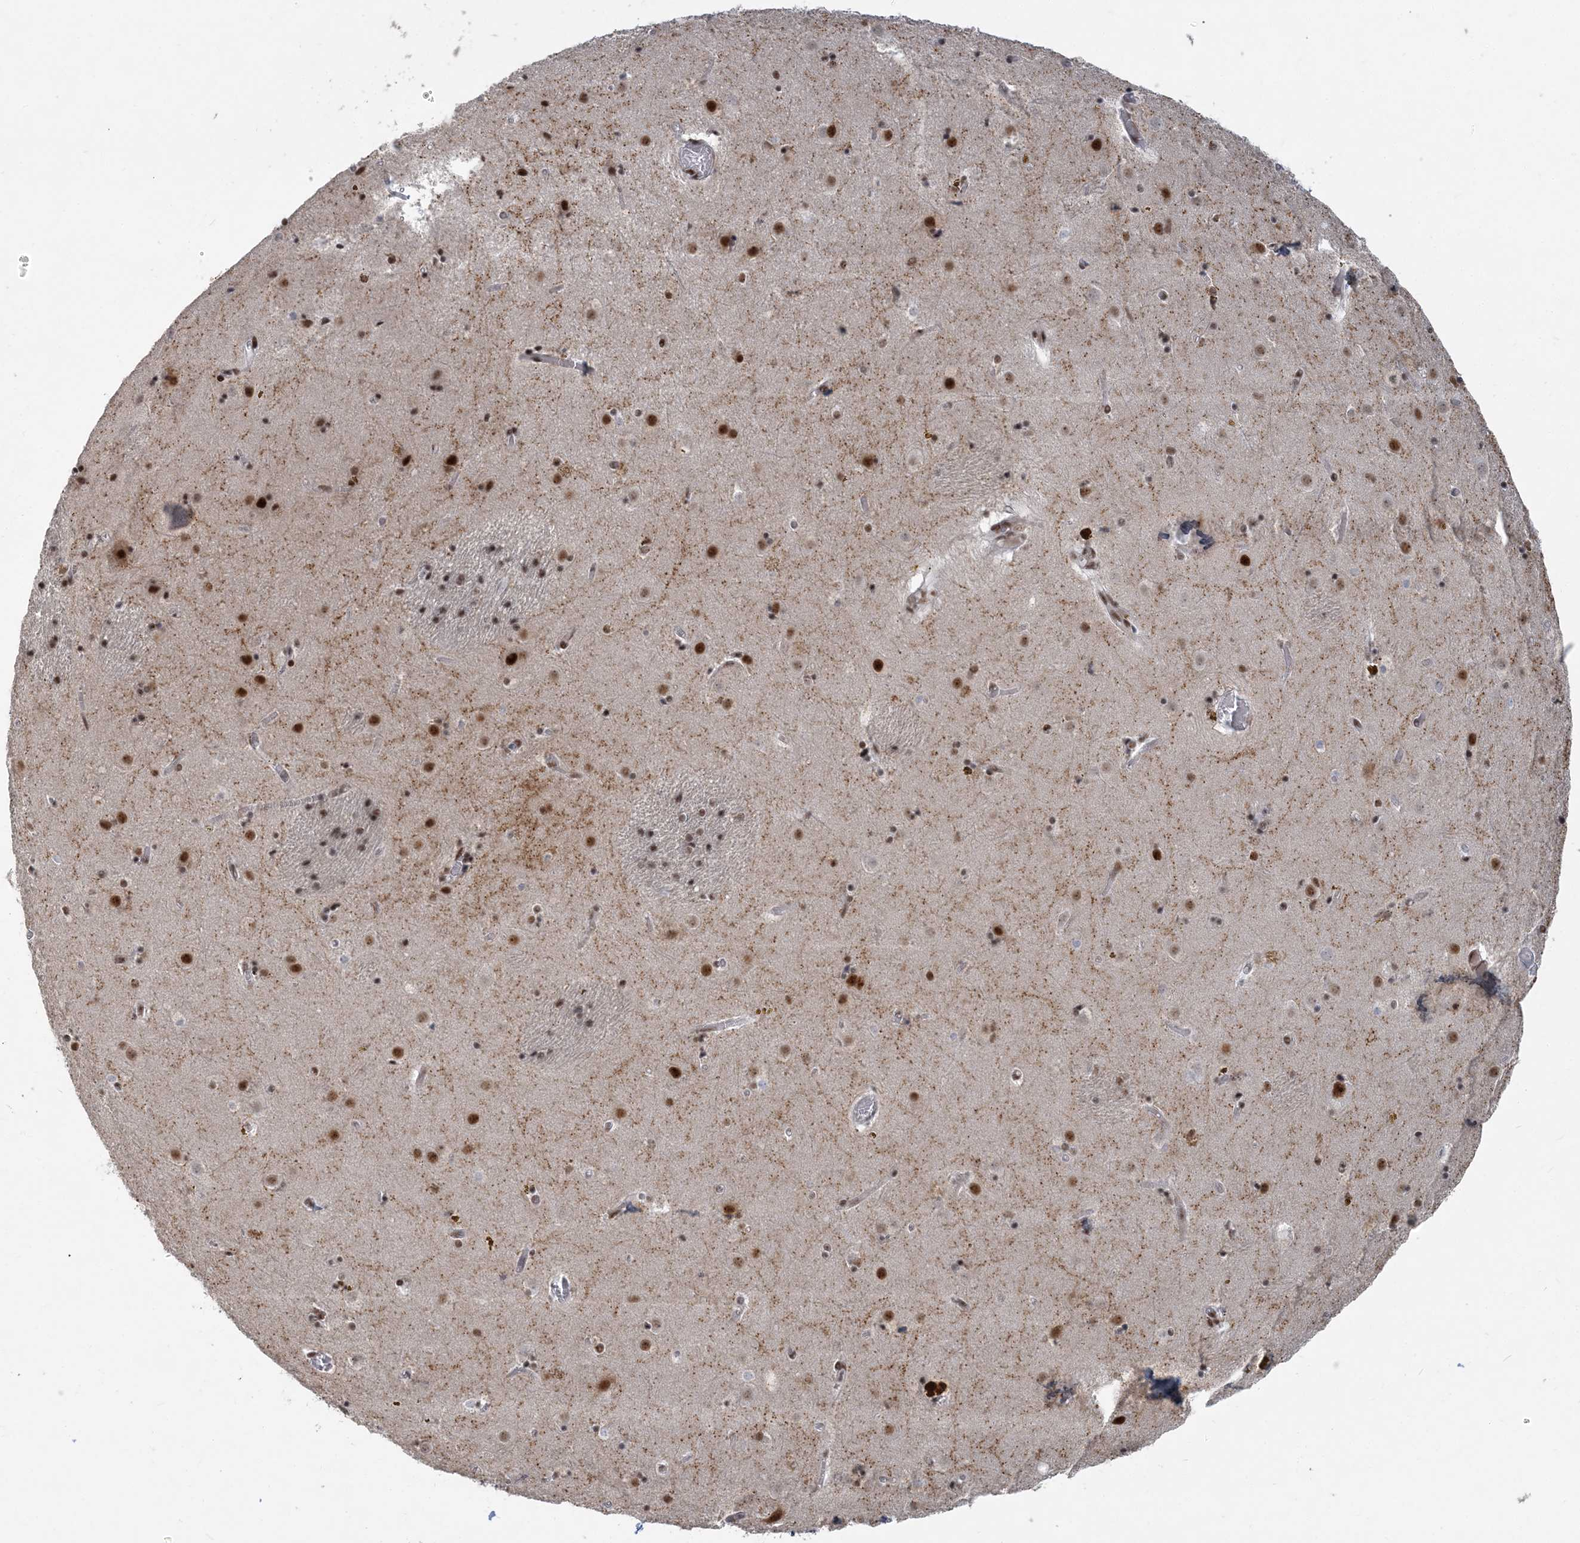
{"staining": {"intensity": "strong", "quantity": "25%-75%", "location": "nuclear"}, "tissue": "caudate", "cell_type": "Glial cells", "image_type": "normal", "snomed": [{"axis": "morphology", "description": "Normal tissue, NOS"}, {"axis": "topography", "description": "Lateral ventricle wall"}], "caption": "DAB immunohistochemical staining of benign caudate exhibits strong nuclear protein positivity in about 25%-75% of glial cells. (DAB (3,3'-diaminobenzidine) = brown stain, brightfield microscopy at high magnification).", "gene": "PLRG1", "patient": {"sex": "male", "age": 70}}